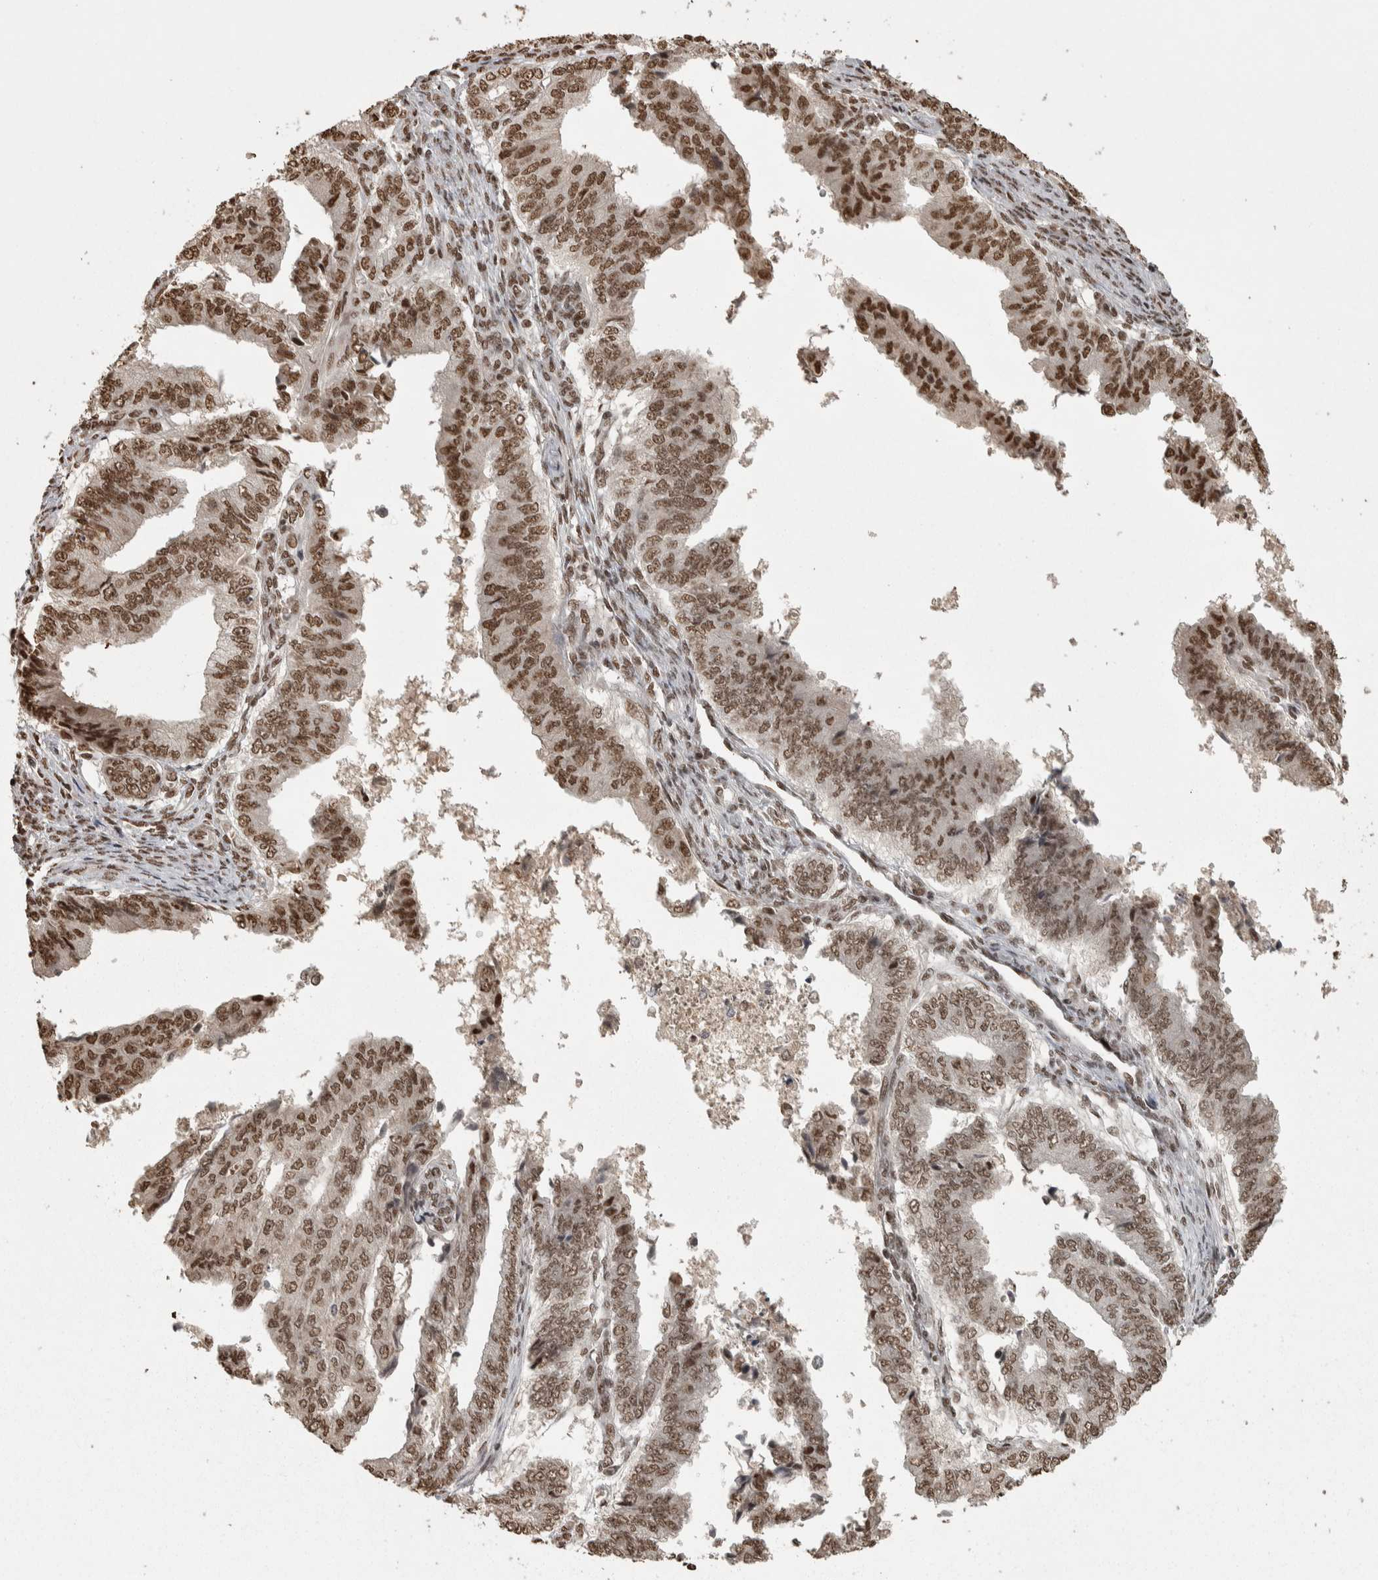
{"staining": {"intensity": "moderate", "quantity": ">75%", "location": "nuclear"}, "tissue": "endometrial cancer", "cell_type": "Tumor cells", "image_type": "cancer", "snomed": [{"axis": "morphology", "description": "Polyp, NOS"}, {"axis": "morphology", "description": "Adenocarcinoma, NOS"}, {"axis": "morphology", "description": "Adenoma, NOS"}, {"axis": "topography", "description": "Endometrium"}], "caption": "Tumor cells exhibit medium levels of moderate nuclear staining in about >75% of cells in human endometrial cancer. The staining was performed using DAB, with brown indicating positive protein expression. Nuclei are stained blue with hematoxylin.", "gene": "ZFHX4", "patient": {"sex": "female", "age": 79}}